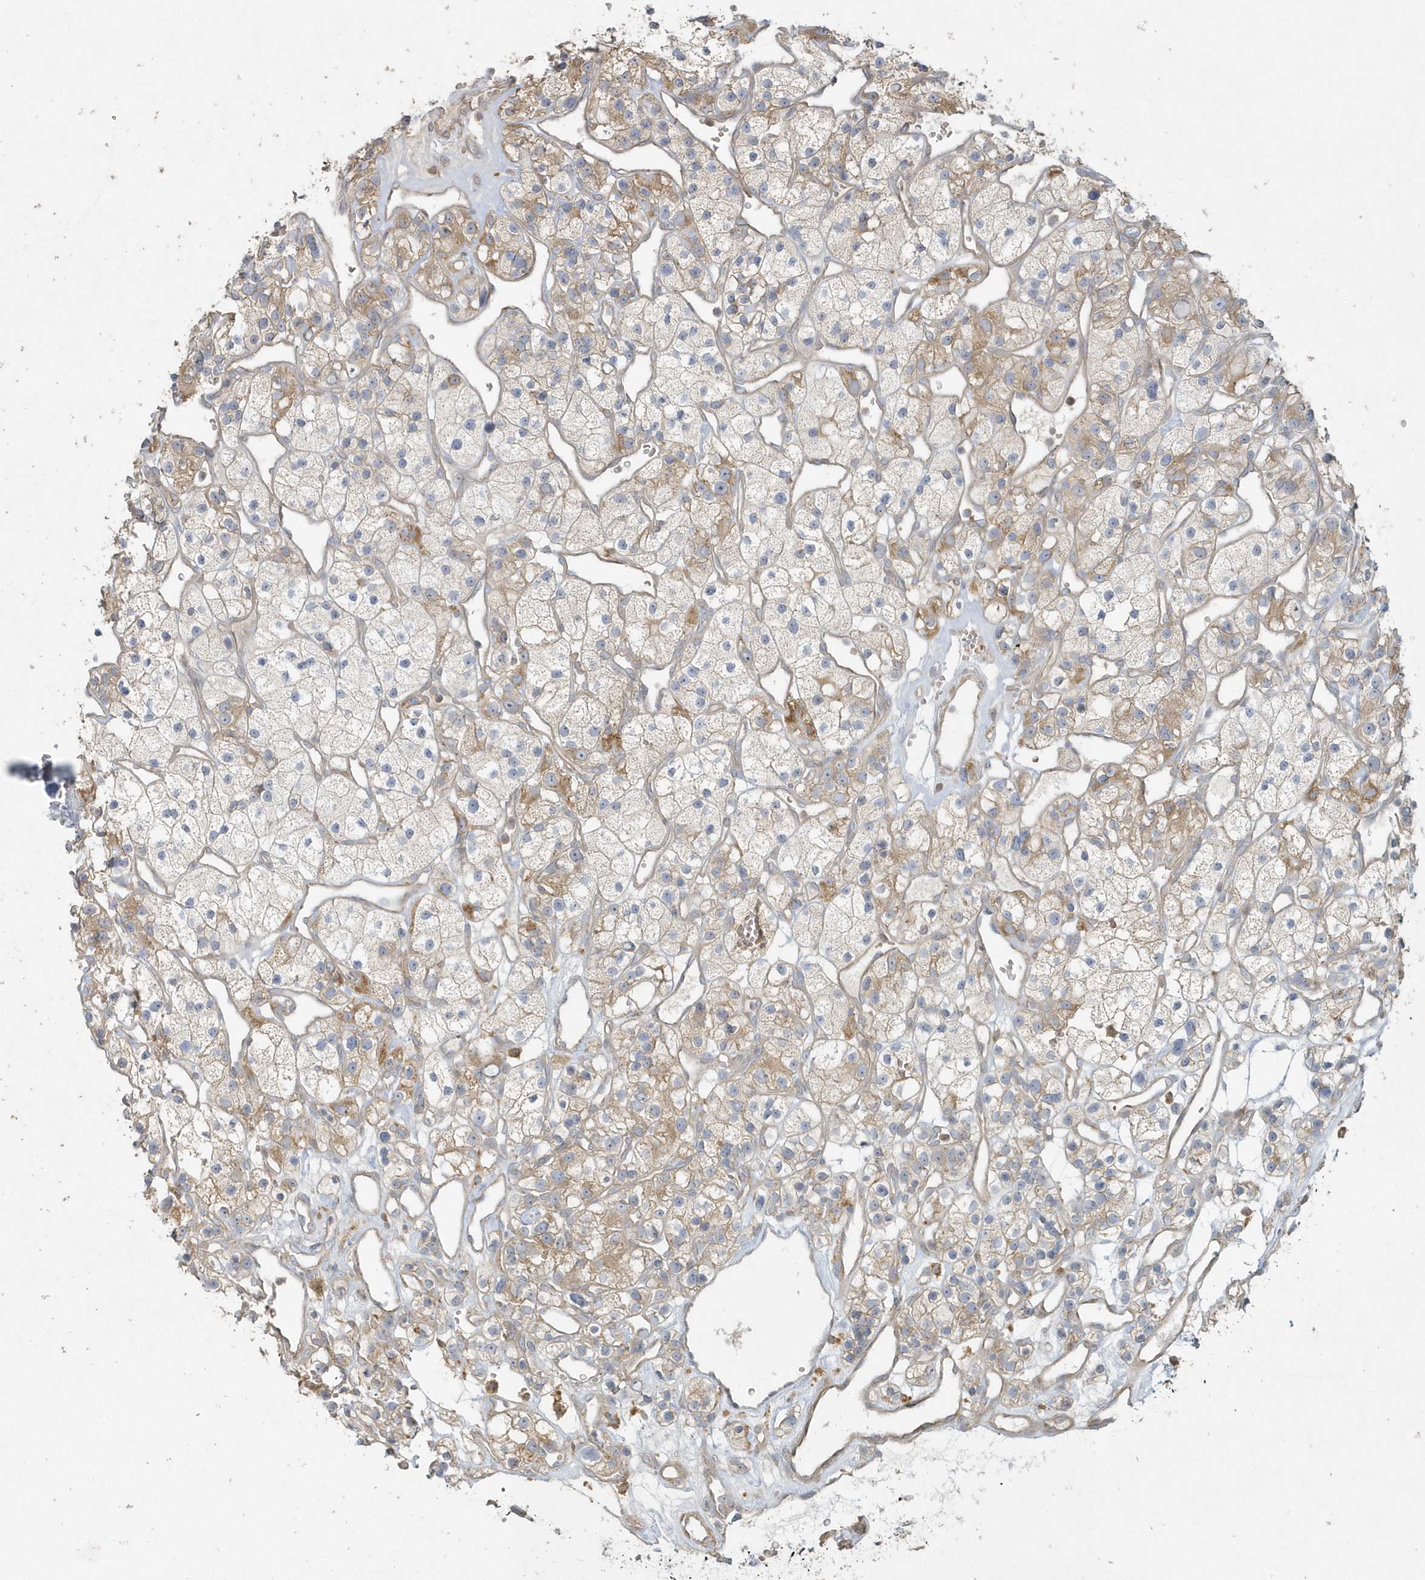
{"staining": {"intensity": "moderate", "quantity": "25%-75%", "location": "cytoplasmic/membranous"}, "tissue": "renal cancer", "cell_type": "Tumor cells", "image_type": "cancer", "snomed": [{"axis": "morphology", "description": "Adenocarcinoma, NOS"}, {"axis": "topography", "description": "Kidney"}], "caption": "DAB immunohistochemical staining of adenocarcinoma (renal) exhibits moderate cytoplasmic/membranous protein staining in about 25%-75% of tumor cells.", "gene": "BLTP3A", "patient": {"sex": "female", "age": 57}}